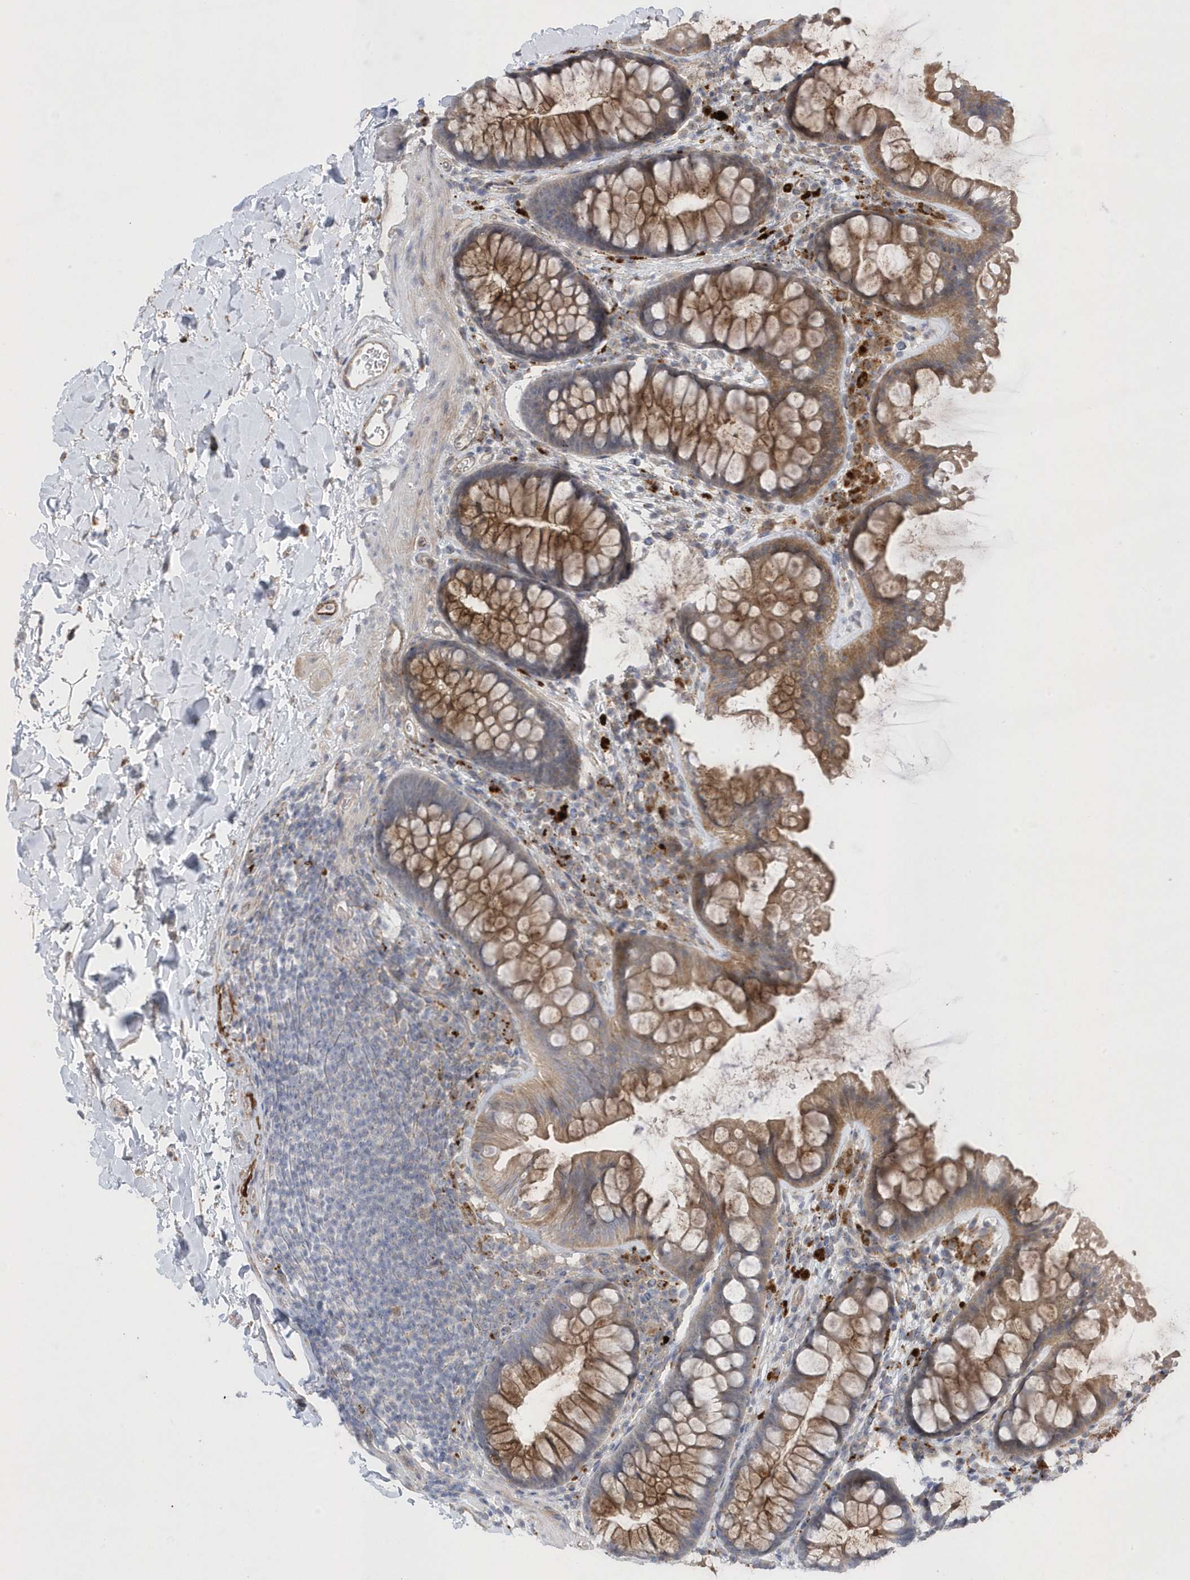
{"staining": {"intensity": "moderate", "quantity": ">75%", "location": "cytoplasmic/membranous"}, "tissue": "colon", "cell_type": "Endothelial cells", "image_type": "normal", "snomed": [{"axis": "morphology", "description": "Normal tissue, NOS"}, {"axis": "topography", "description": "Colon"}], "caption": "A histopathology image of colon stained for a protein shows moderate cytoplasmic/membranous brown staining in endothelial cells. The protein is shown in brown color, while the nuclei are stained blue.", "gene": "ANAPC1", "patient": {"sex": "female", "age": 62}}